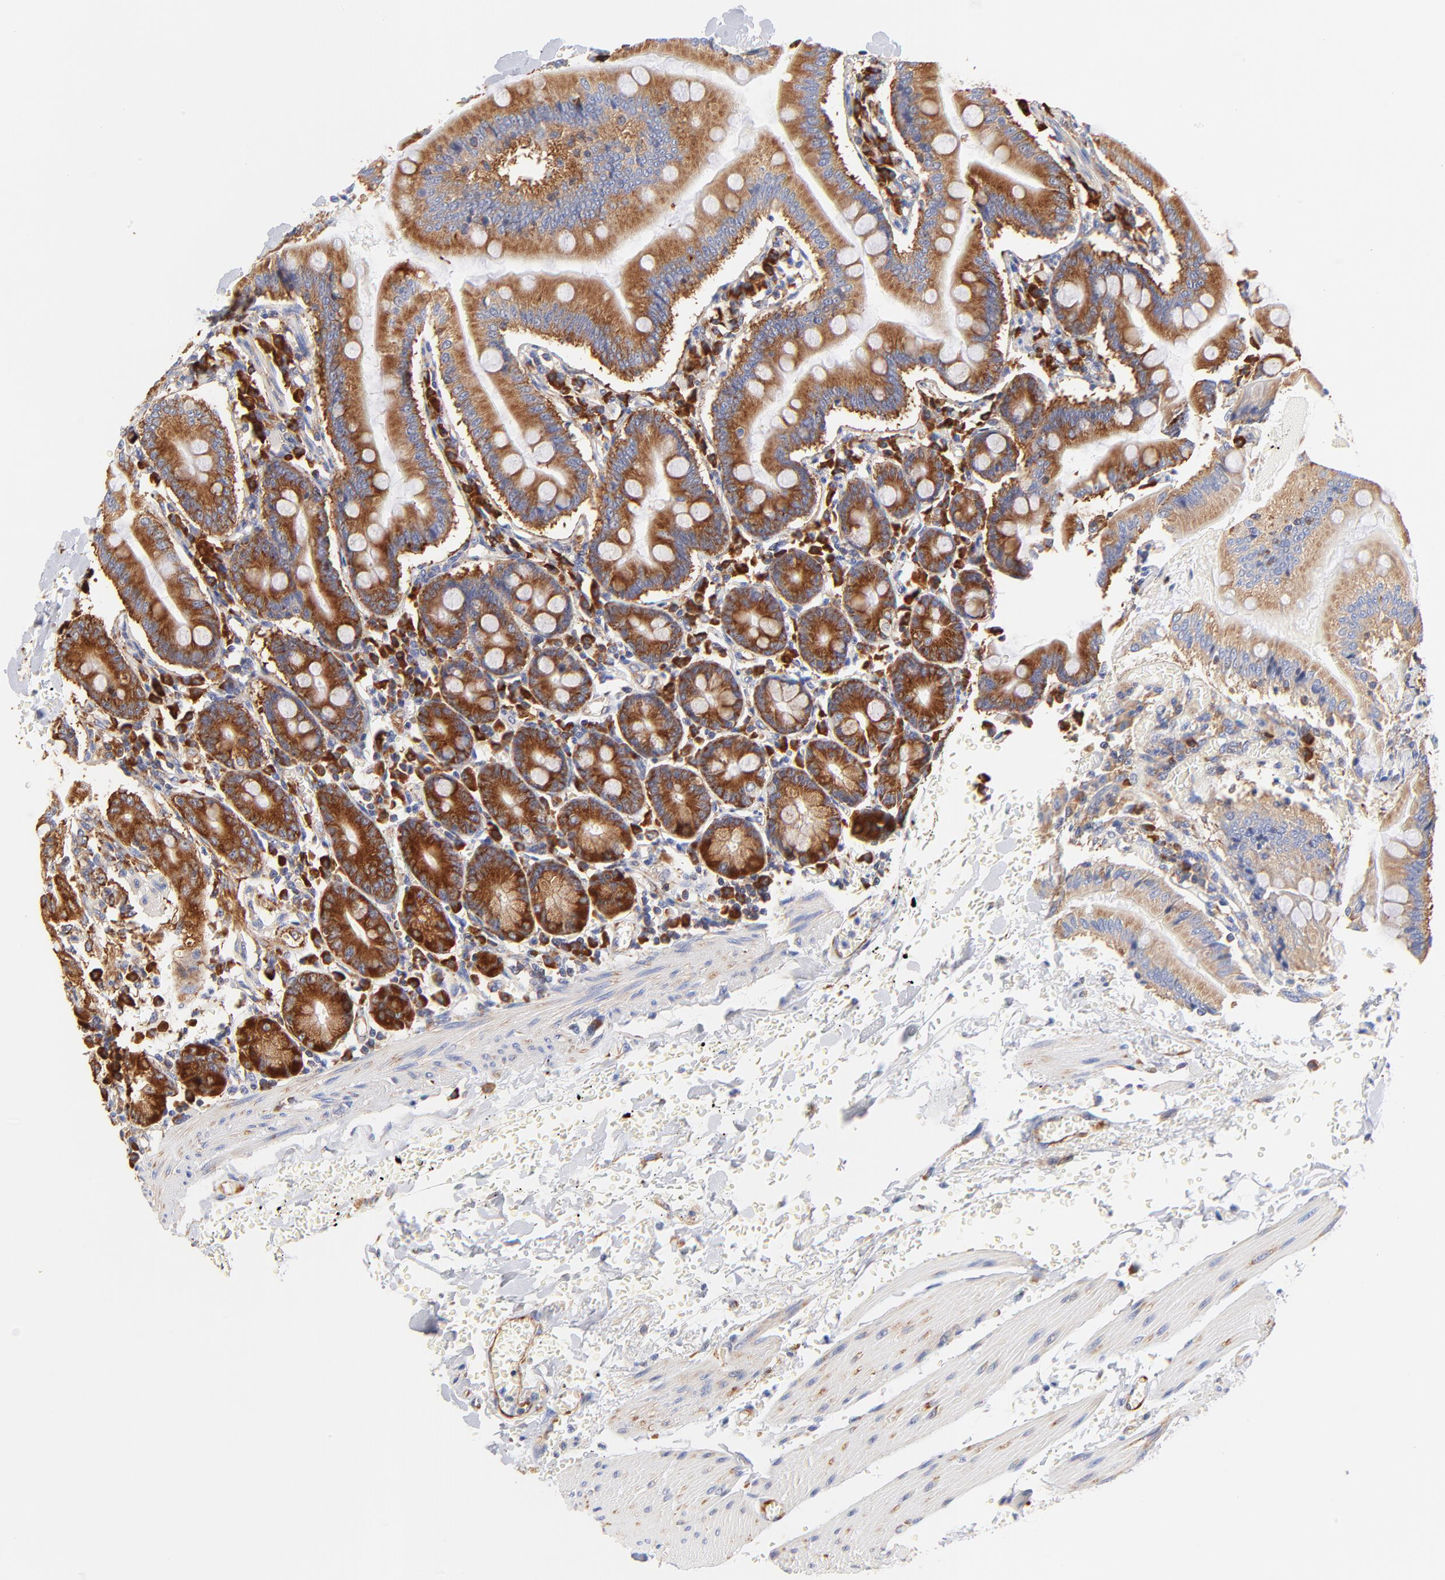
{"staining": {"intensity": "strong", "quantity": ">75%", "location": "cytoplasmic/membranous"}, "tissue": "small intestine", "cell_type": "Glandular cells", "image_type": "normal", "snomed": [{"axis": "morphology", "description": "Normal tissue, NOS"}, {"axis": "topography", "description": "Small intestine"}], "caption": "The histopathology image exhibits staining of benign small intestine, revealing strong cytoplasmic/membranous protein staining (brown color) within glandular cells. Immunohistochemistry stains the protein of interest in brown and the nuclei are stained blue.", "gene": "RPL27", "patient": {"sex": "male", "age": 71}}